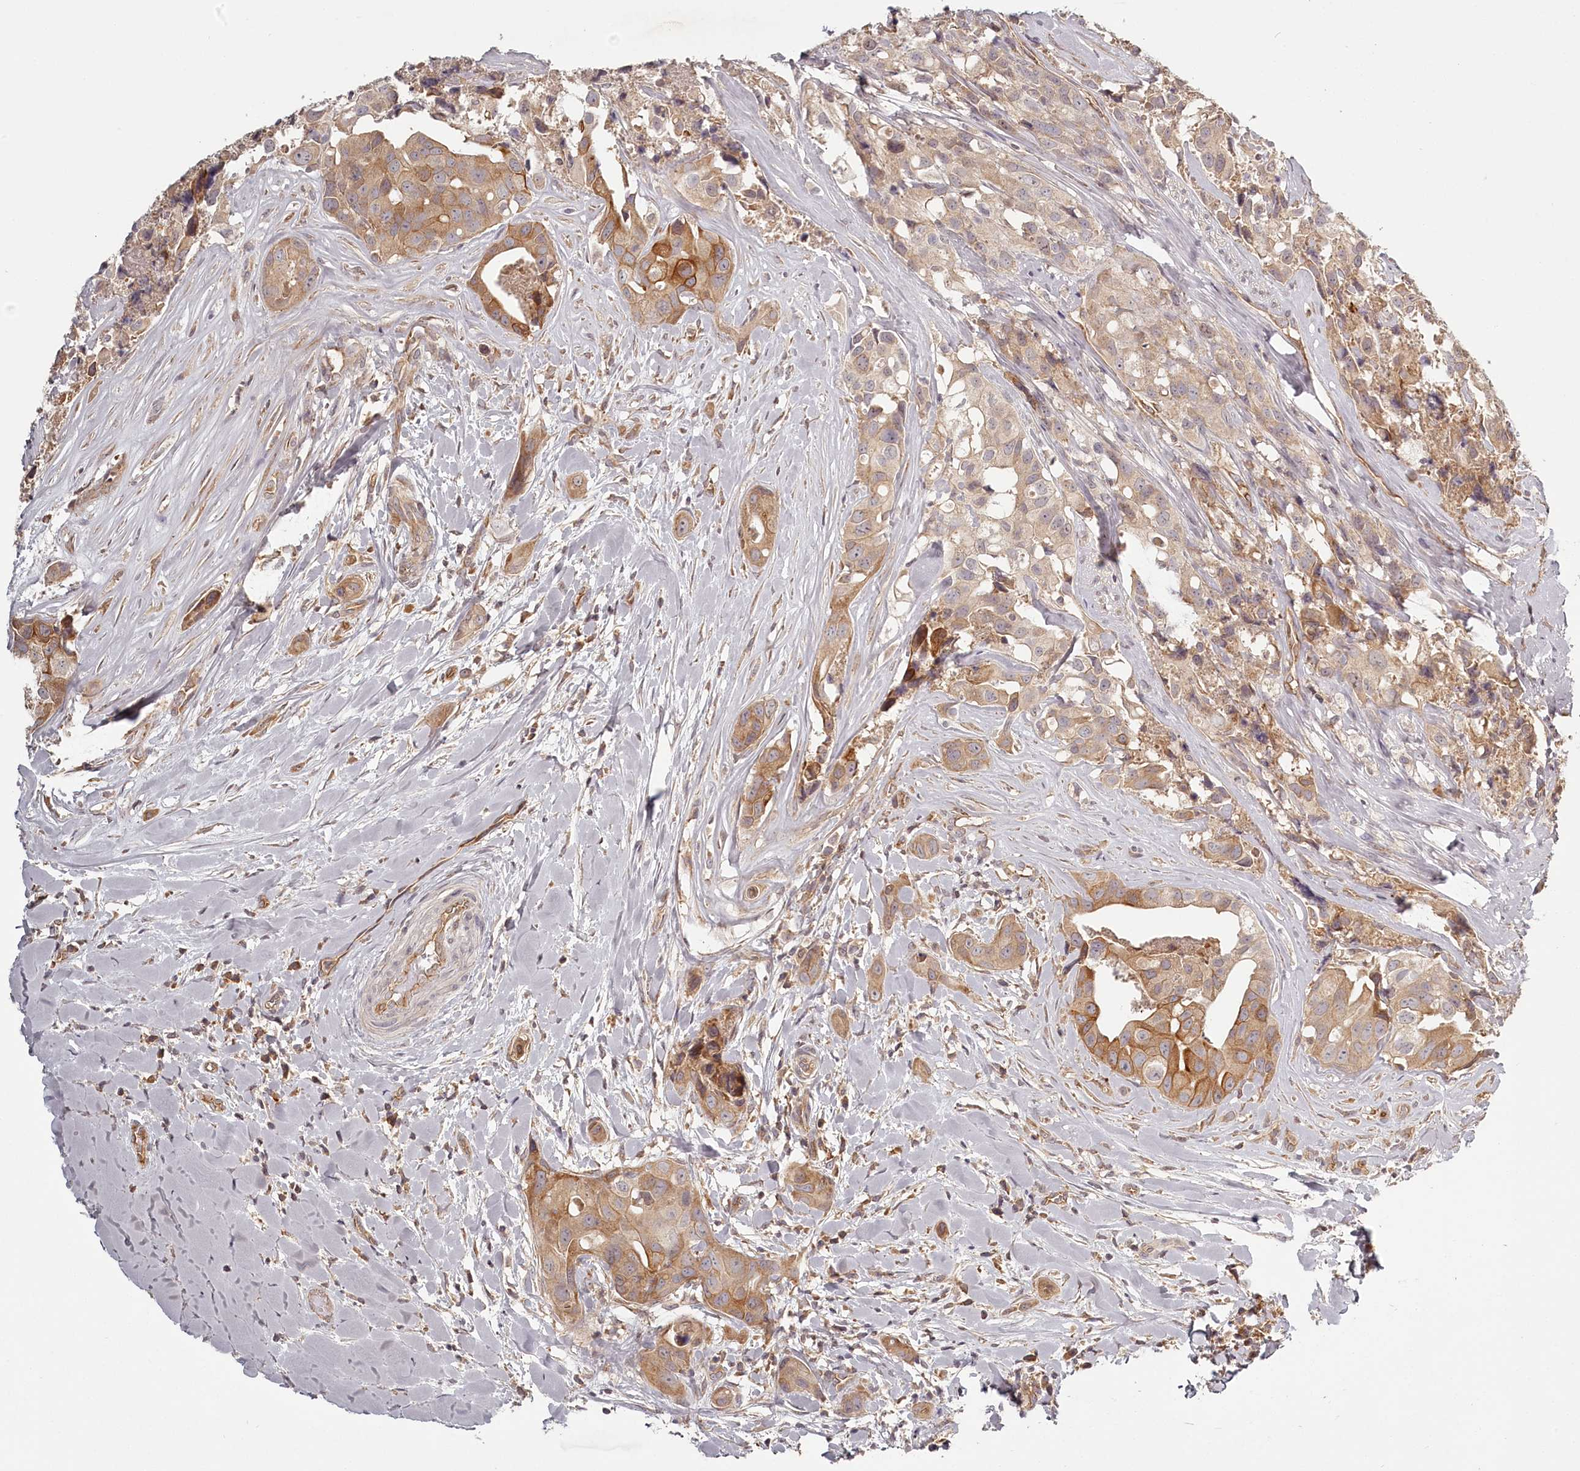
{"staining": {"intensity": "moderate", "quantity": "25%-75%", "location": "cytoplasmic/membranous"}, "tissue": "head and neck cancer", "cell_type": "Tumor cells", "image_type": "cancer", "snomed": [{"axis": "morphology", "description": "Adenocarcinoma, NOS"}, {"axis": "morphology", "description": "Adenocarcinoma, metastatic, NOS"}, {"axis": "topography", "description": "Head-Neck"}], "caption": "Immunohistochemical staining of human head and neck adenocarcinoma demonstrates moderate cytoplasmic/membranous protein positivity in about 25%-75% of tumor cells. (DAB IHC with brightfield microscopy, high magnification).", "gene": "TMIE", "patient": {"sex": "male", "age": 75}}